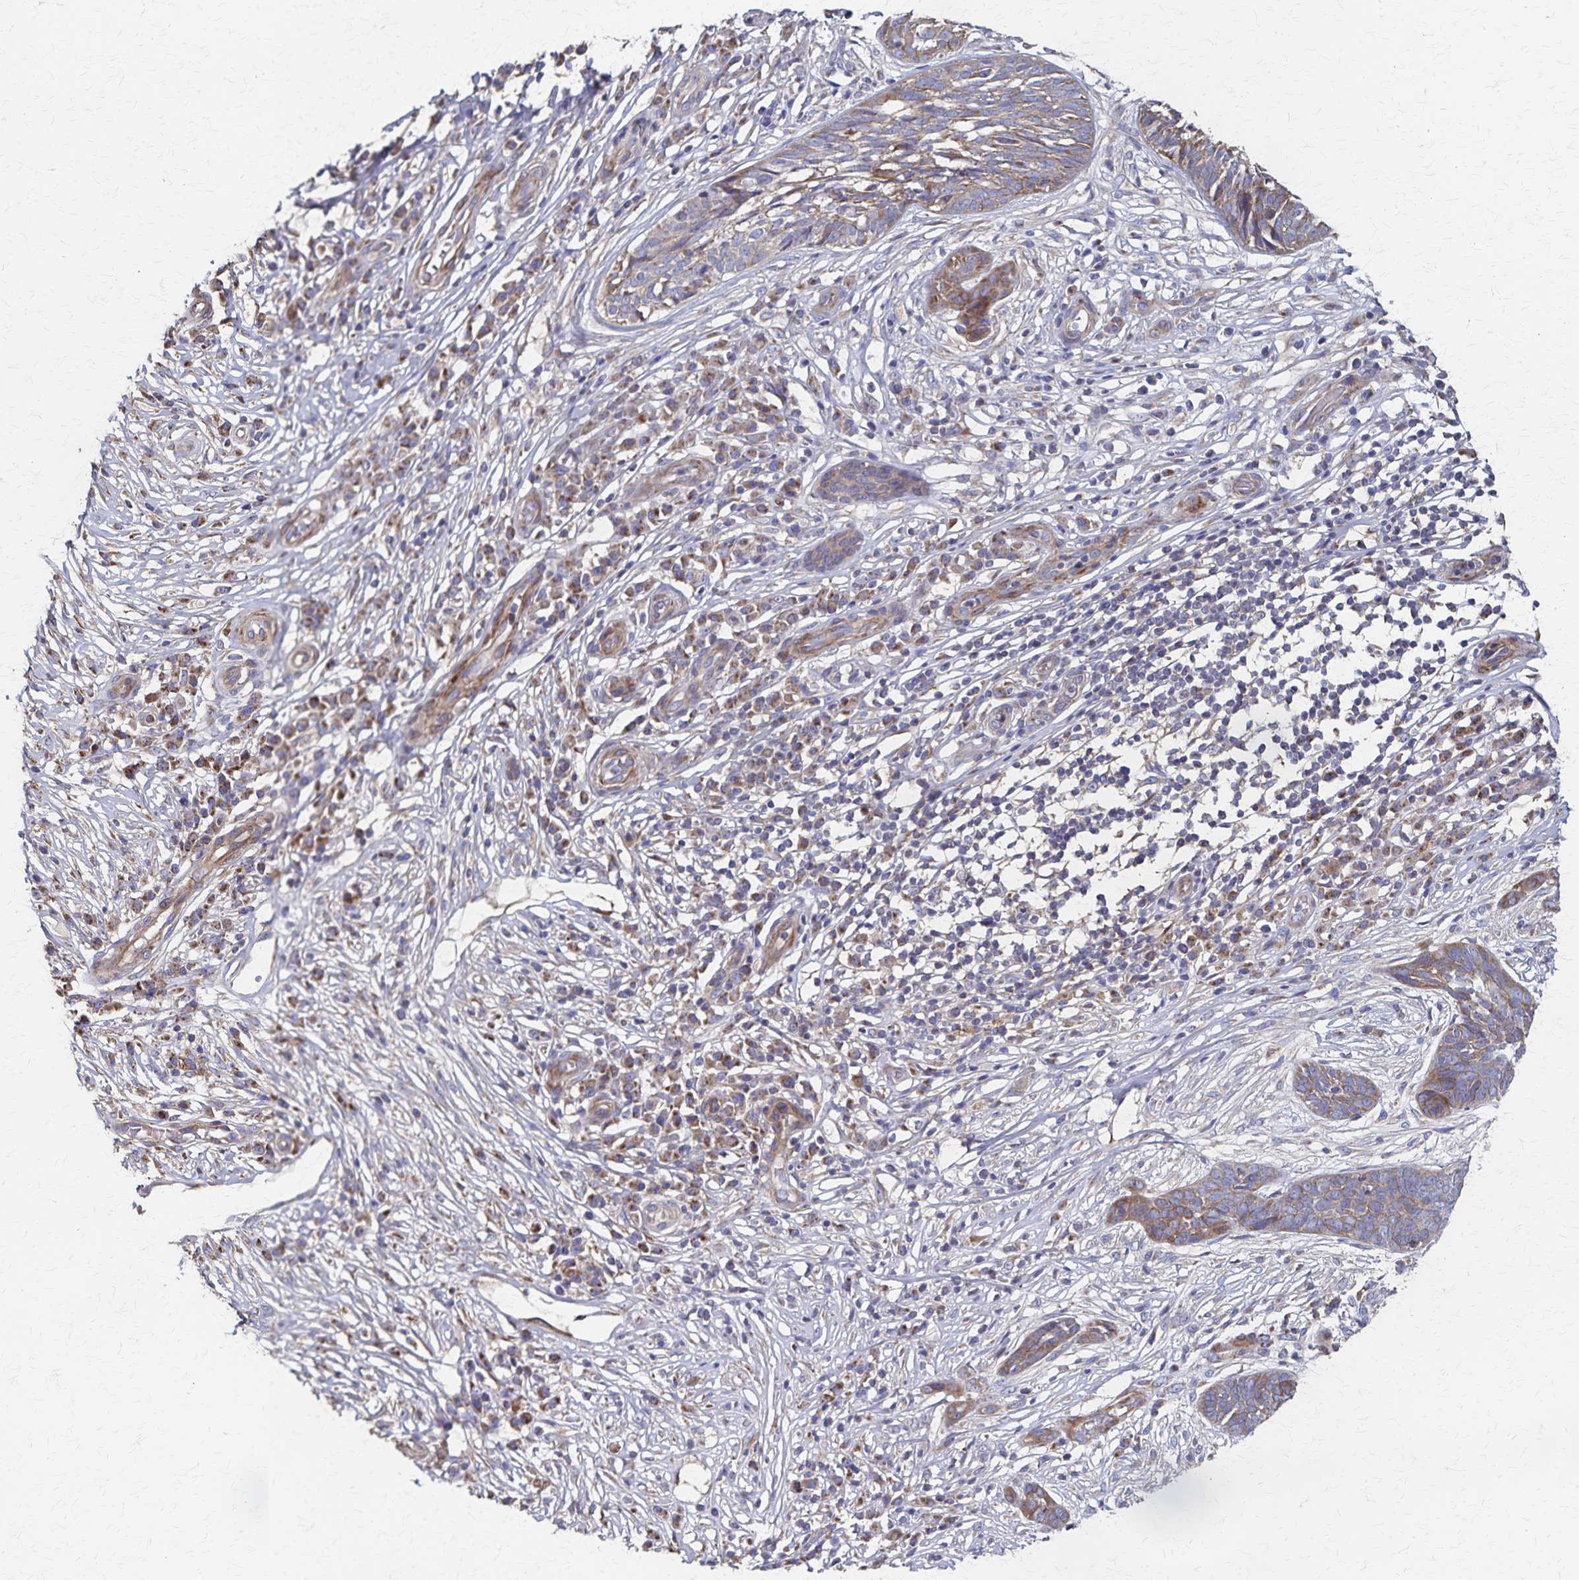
{"staining": {"intensity": "weak", "quantity": ">75%", "location": "cytoplasmic/membranous"}, "tissue": "skin cancer", "cell_type": "Tumor cells", "image_type": "cancer", "snomed": [{"axis": "morphology", "description": "Basal cell carcinoma"}, {"axis": "topography", "description": "Skin"}, {"axis": "topography", "description": "Skin, foot"}], "caption": "Skin basal cell carcinoma was stained to show a protein in brown. There is low levels of weak cytoplasmic/membranous positivity in about >75% of tumor cells.", "gene": "PGAP2", "patient": {"sex": "female", "age": 86}}